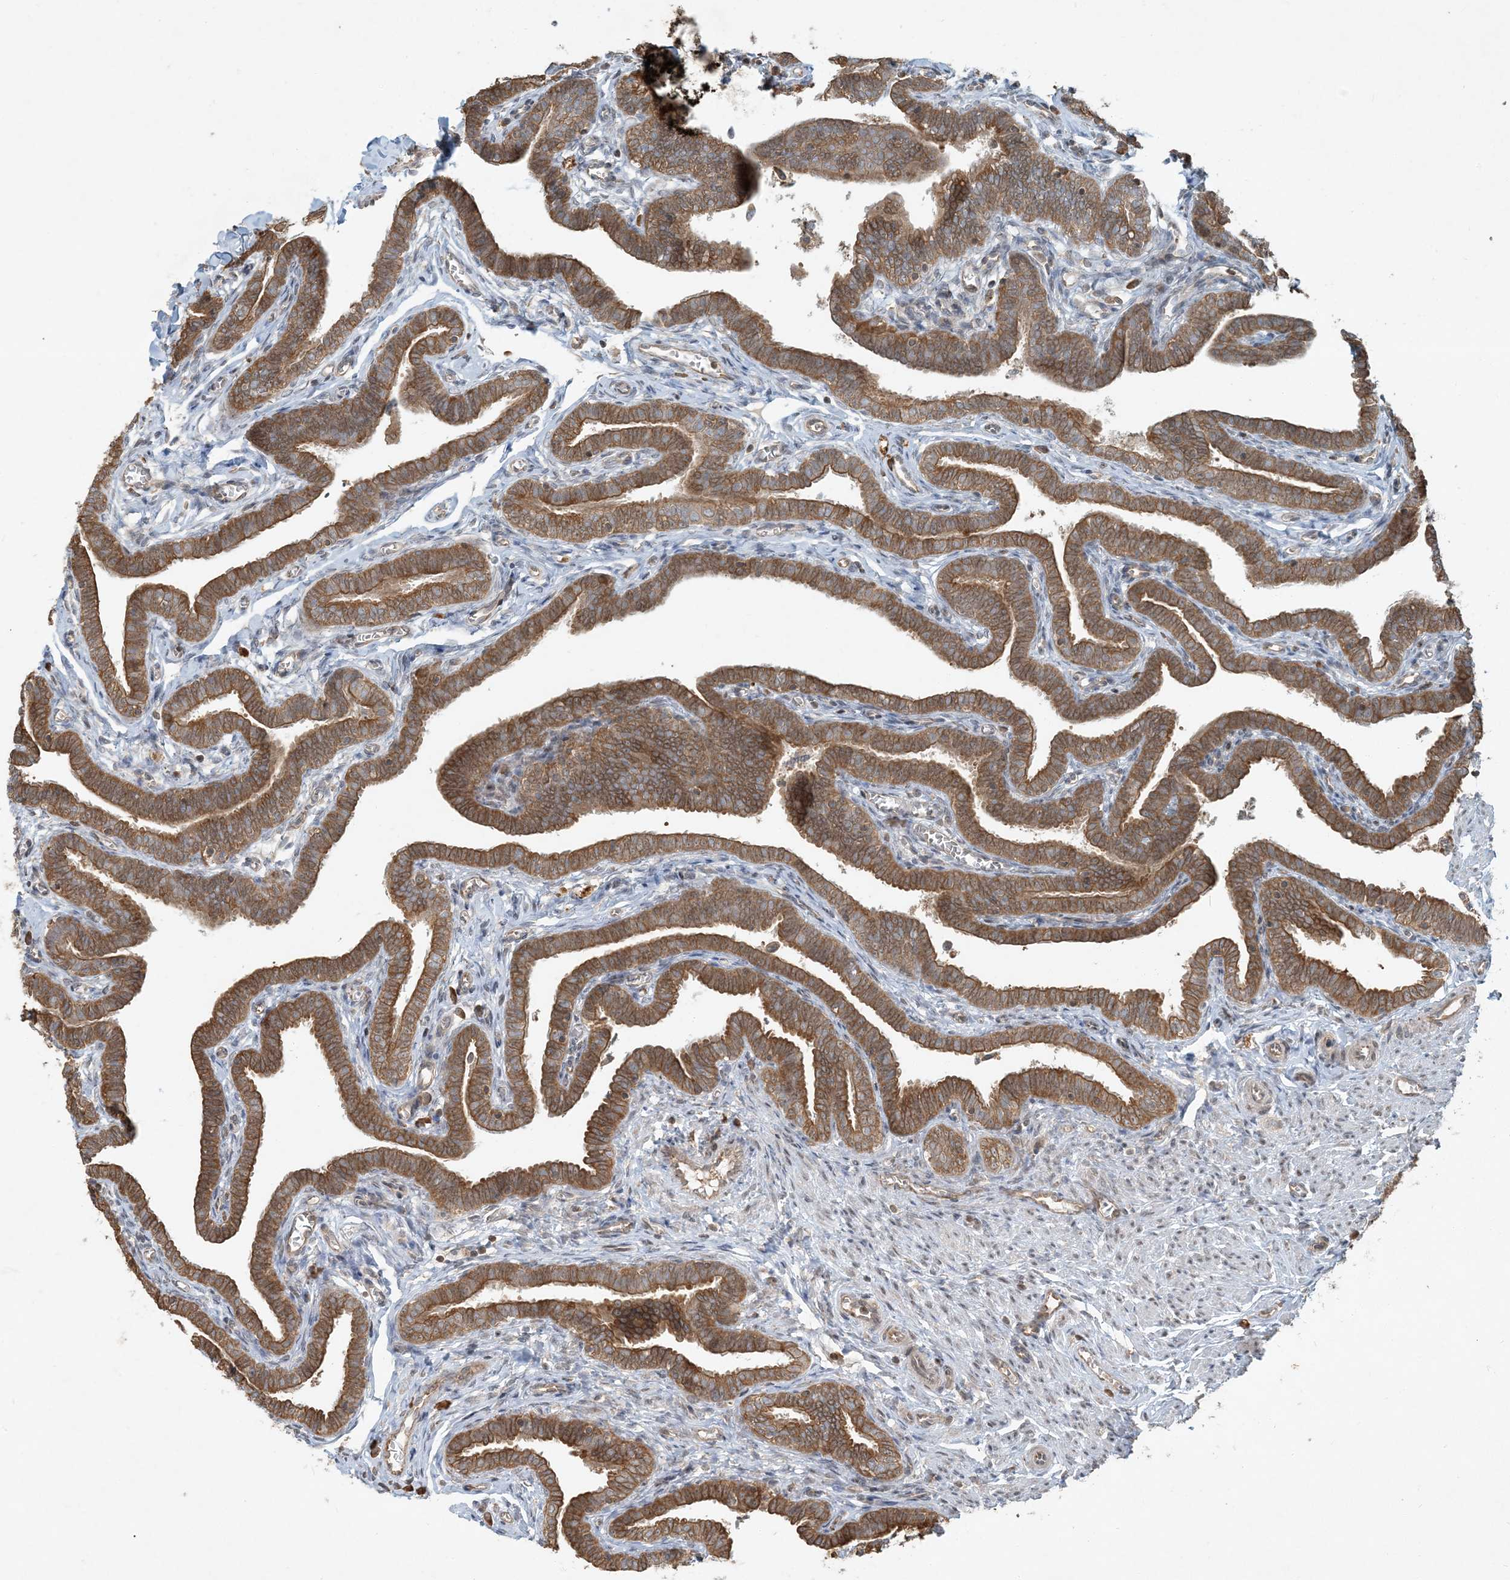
{"staining": {"intensity": "moderate", "quantity": ">75%", "location": "cytoplasmic/membranous"}, "tissue": "fallopian tube", "cell_type": "Glandular cells", "image_type": "normal", "snomed": [{"axis": "morphology", "description": "Normal tissue, NOS"}, {"axis": "topography", "description": "Fallopian tube"}], "caption": "About >75% of glandular cells in unremarkable human fallopian tube demonstrate moderate cytoplasmic/membranous protein positivity as visualized by brown immunohistochemical staining.", "gene": "COMMD8", "patient": {"sex": "female", "age": 36}}